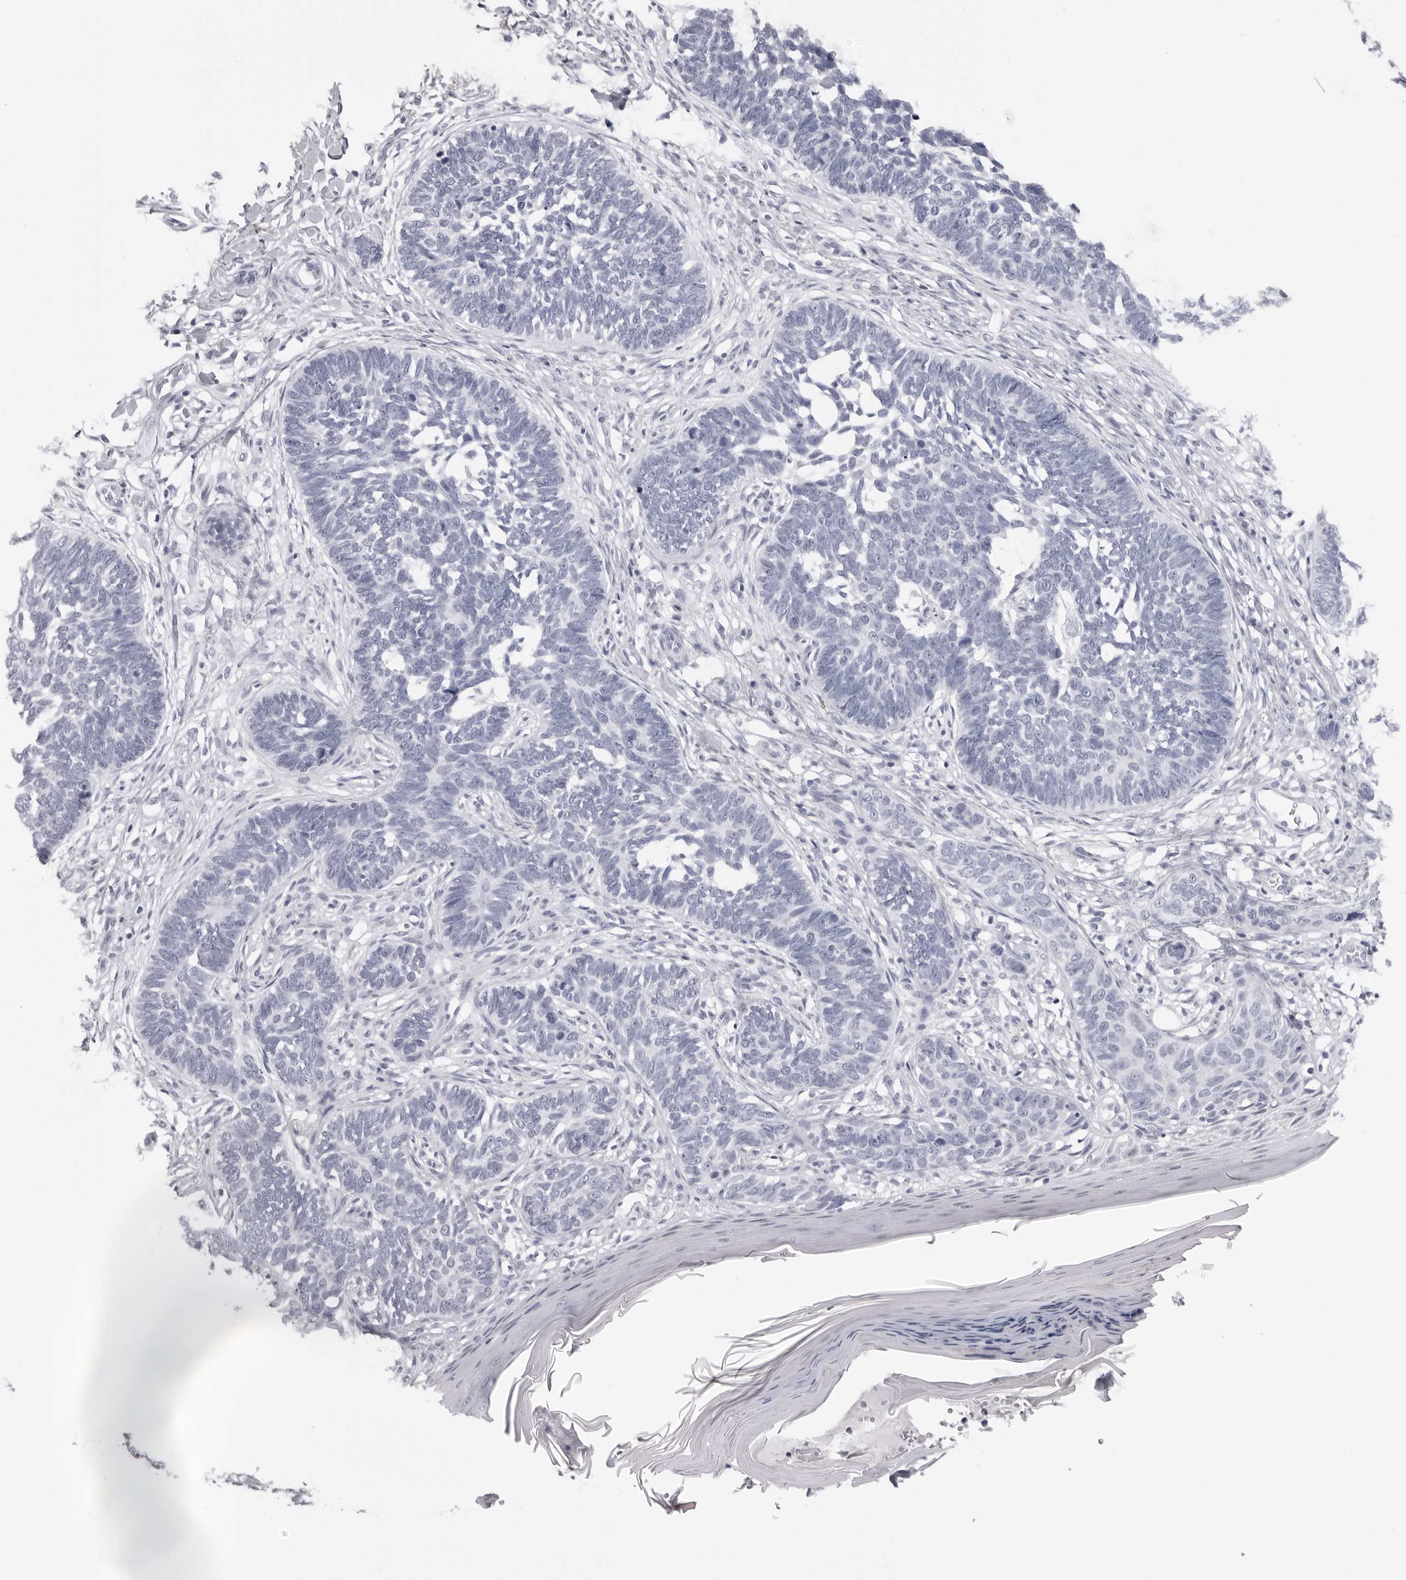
{"staining": {"intensity": "negative", "quantity": "none", "location": "none"}, "tissue": "skin cancer", "cell_type": "Tumor cells", "image_type": "cancer", "snomed": [{"axis": "morphology", "description": "Normal tissue, NOS"}, {"axis": "morphology", "description": "Basal cell carcinoma"}, {"axis": "topography", "description": "Skin"}], "caption": "Human skin basal cell carcinoma stained for a protein using immunohistochemistry reveals no staining in tumor cells.", "gene": "DNALI1", "patient": {"sex": "male", "age": 77}}